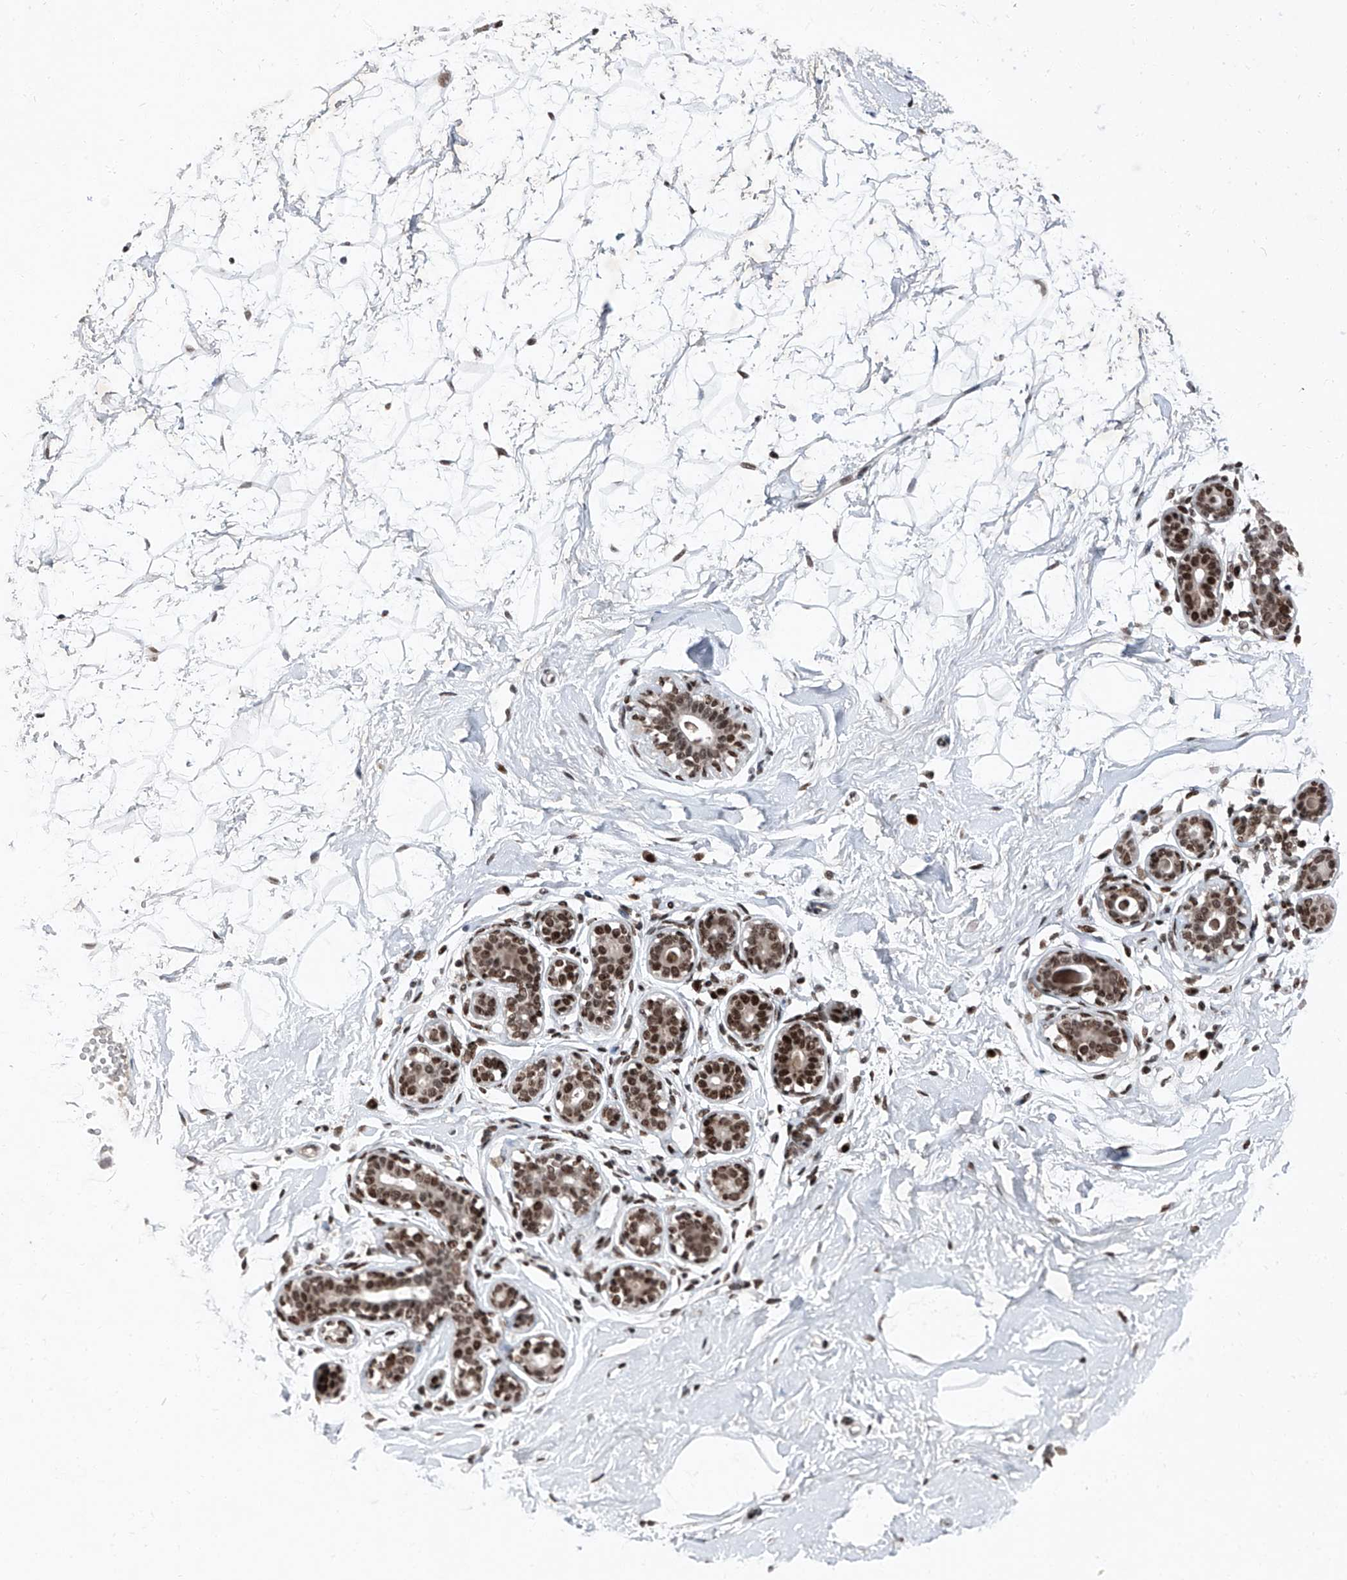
{"staining": {"intensity": "moderate", "quantity": ">75%", "location": "nuclear"}, "tissue": "breast", "cell_type": "Adipocytes", "image_type": "normal", "snomed": [{"axis": "morphology", "description": "Normal tissue, NOS"}, {"axis": "morphology", "description": "Adenoma, NOS"}, {"axis": "topography", "description": "Breast"}], "caption": "Adipocytes demonstrate moderate nuclear expression in approximately >75% of cells in normal breast.", "gene": "BMI1", "patient": {"sex": "female", "age": 23}}